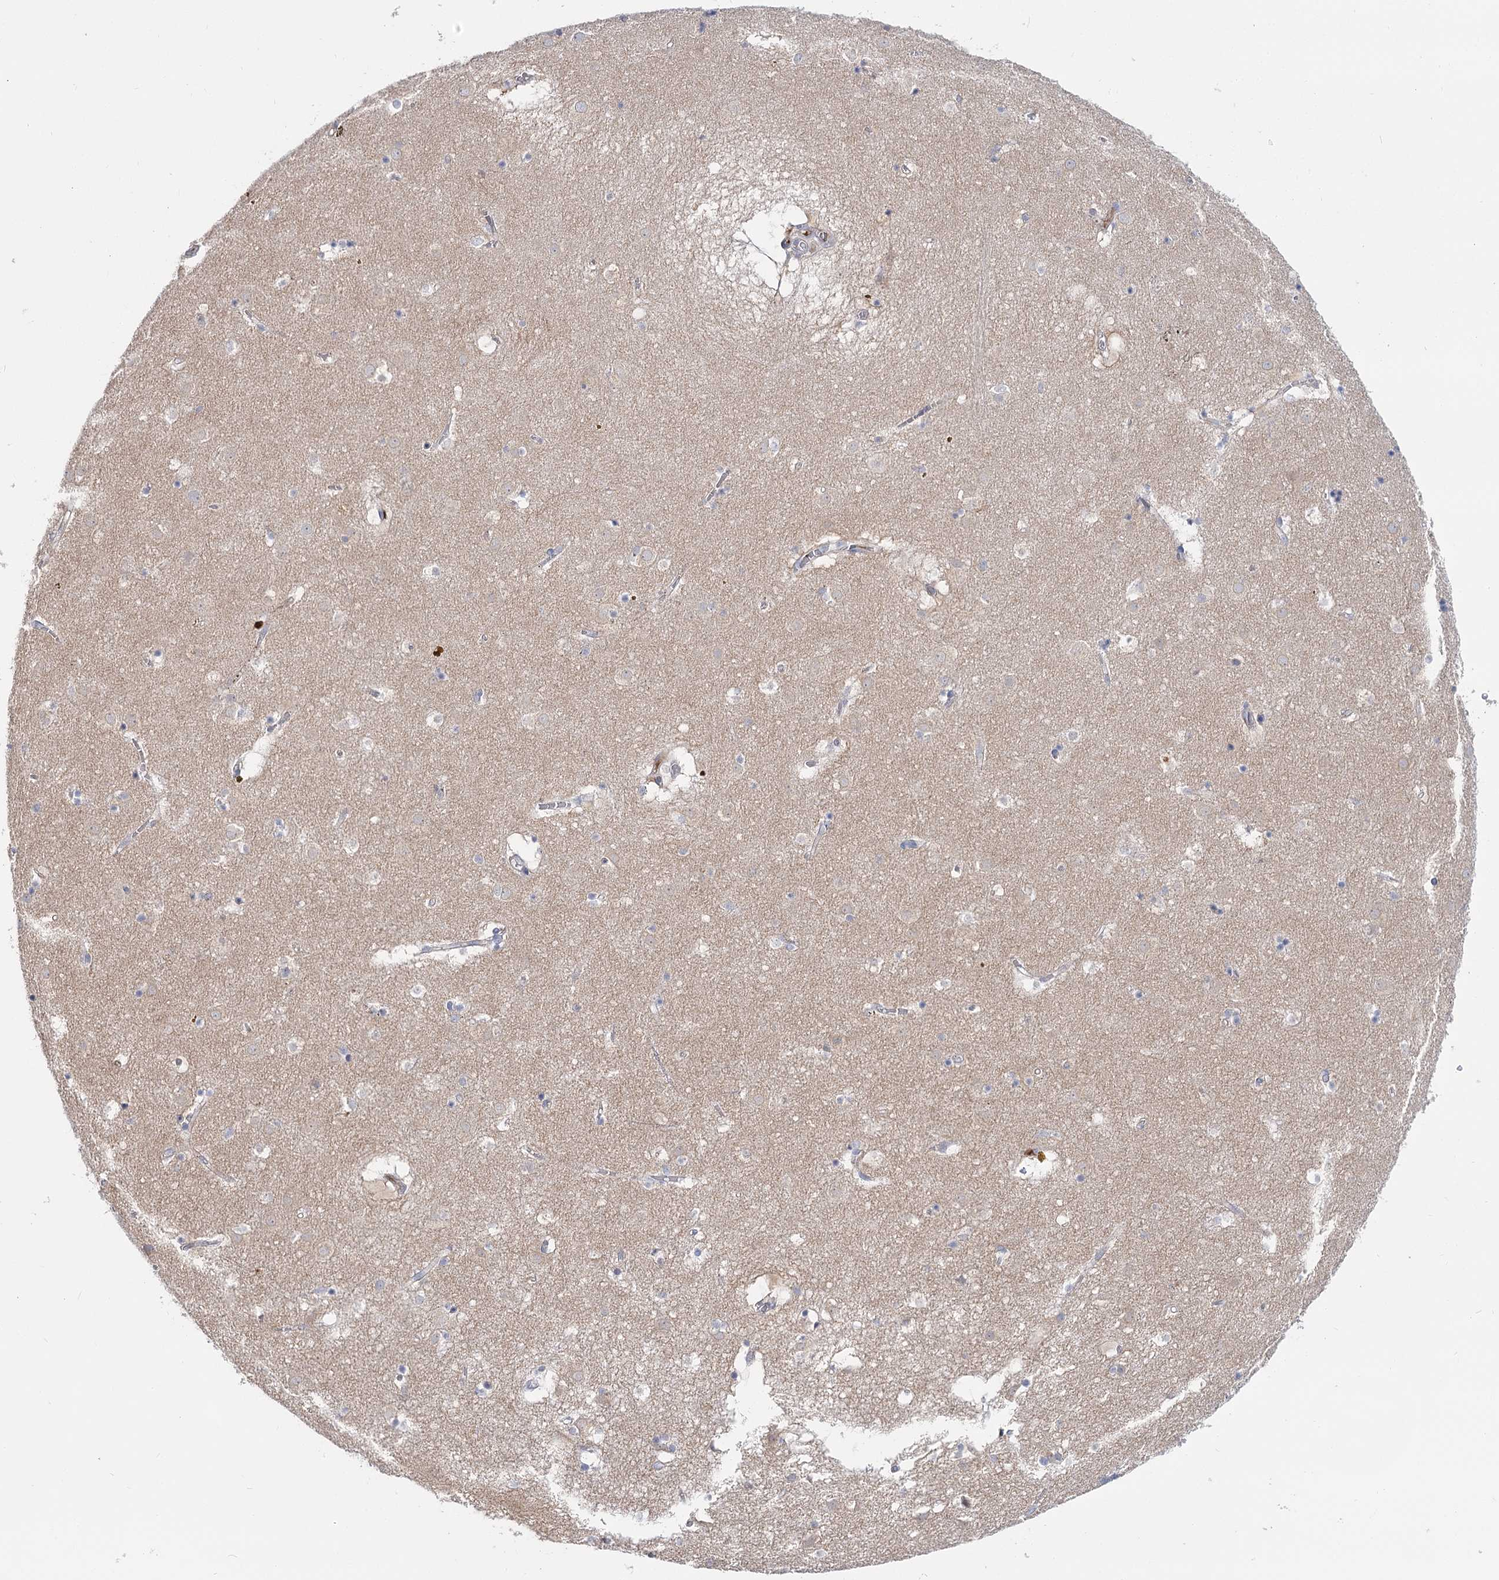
{"staining": {"intensity": "negative", "quantity": "none", "location": "none"}, "tissue": "caudate", "cell_type": "Glial cells", "image_type": "normal", "snomed": [{"axis": "morphology", "description": "Normal tissue, NOS"}, {"axis": "topography", "description": "Lateral ventricle wall"}], "caption": "IHC of unremarkable human caudate reveals no positivity in glial cells.", "gene": "UGP2", "patient": {"sex": "male", "age": 70}}